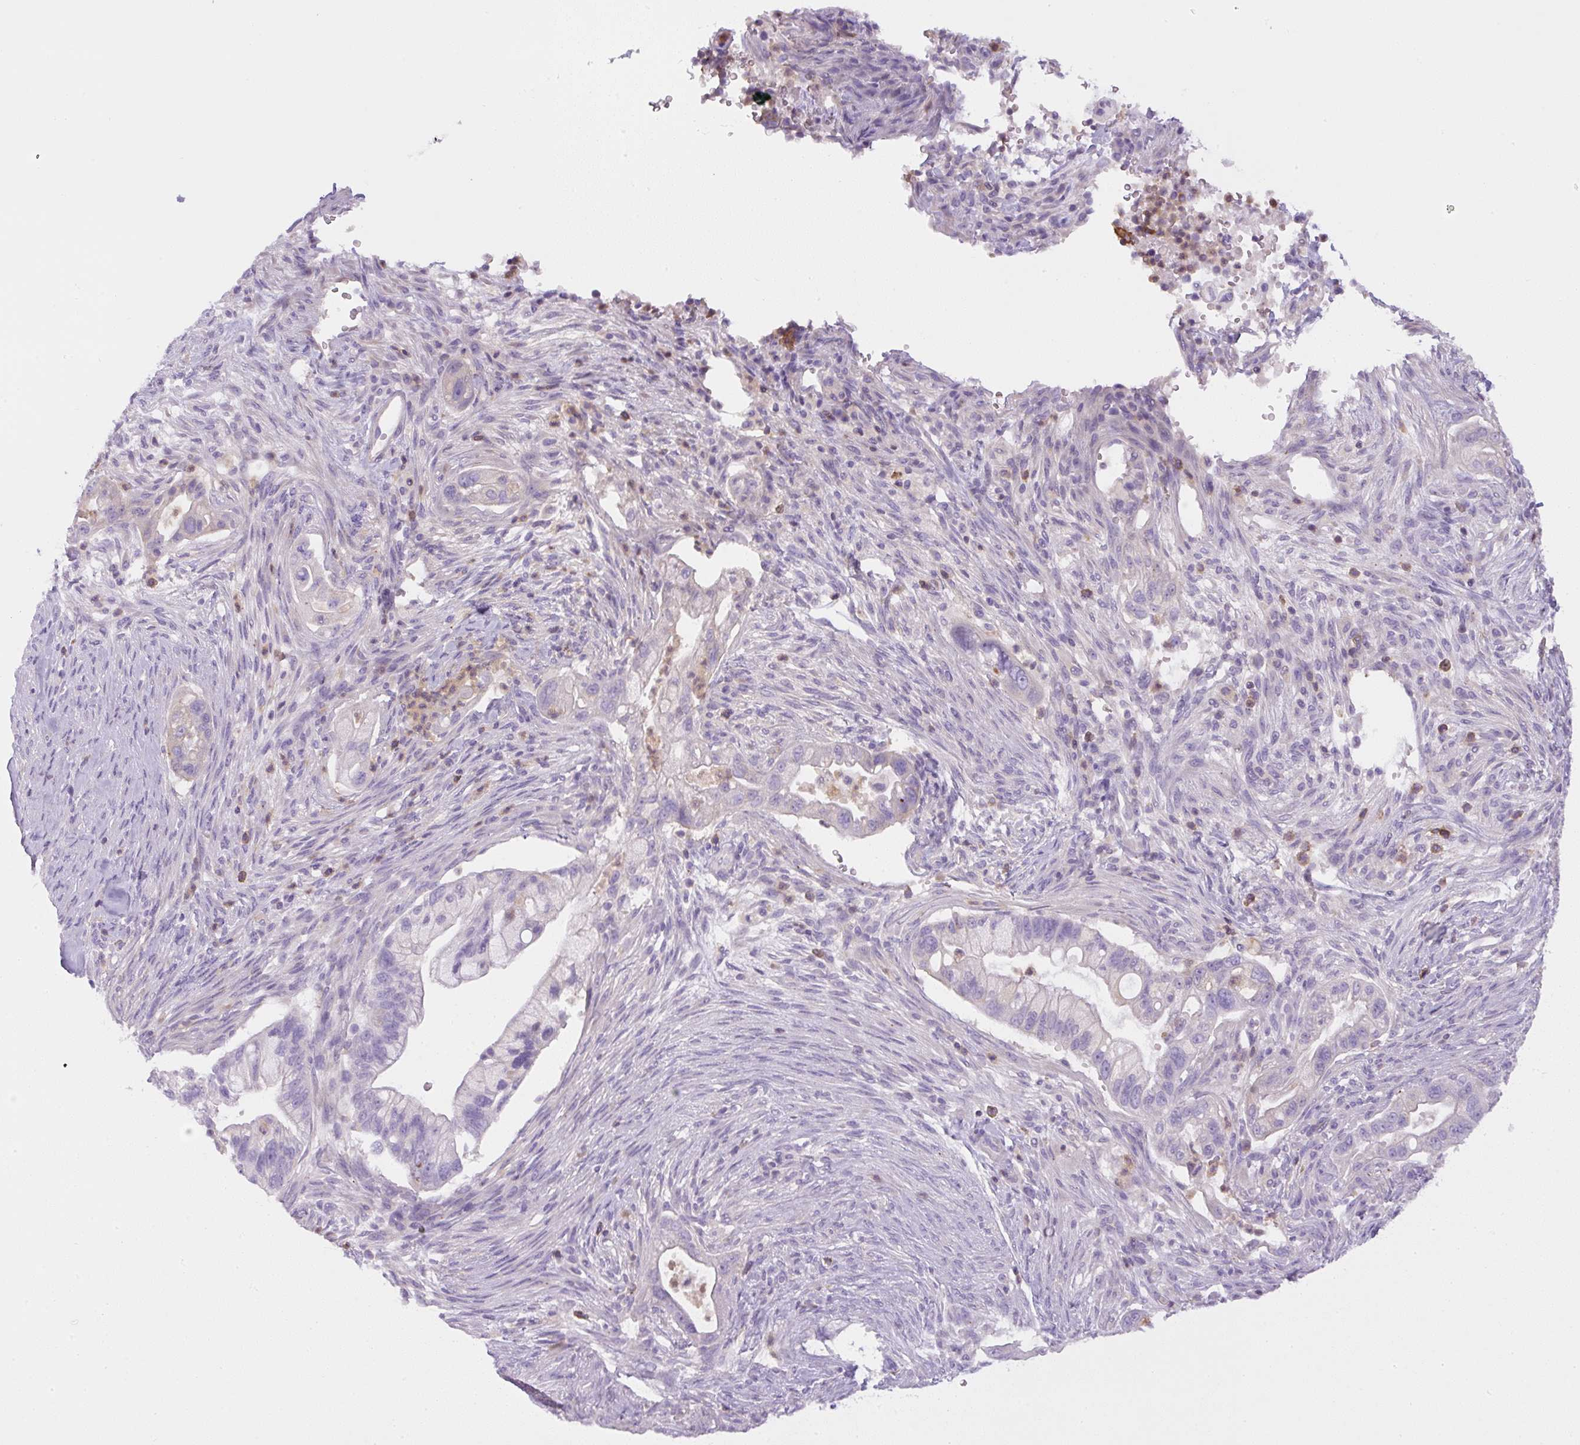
{"staining": {"intensity": "negative", "quantity": "none", "location": "none"}, "tissue": "pancreatic cancer", "cell_type": "Tumor cells", "image_type": "cancer", "snomed": [{"axis": "morphology", "description": "Adenocarcinoma, NOS"}, {"axis": "topography", "description": "Pancreas"}], "caption": "Pancreatic adenocarcinoma stained for a protein using immunohistochemistry exhibits no staining tumor cells.", "gene": "PIP5KL1", "patient": {"sex": "male", "age": 44}}